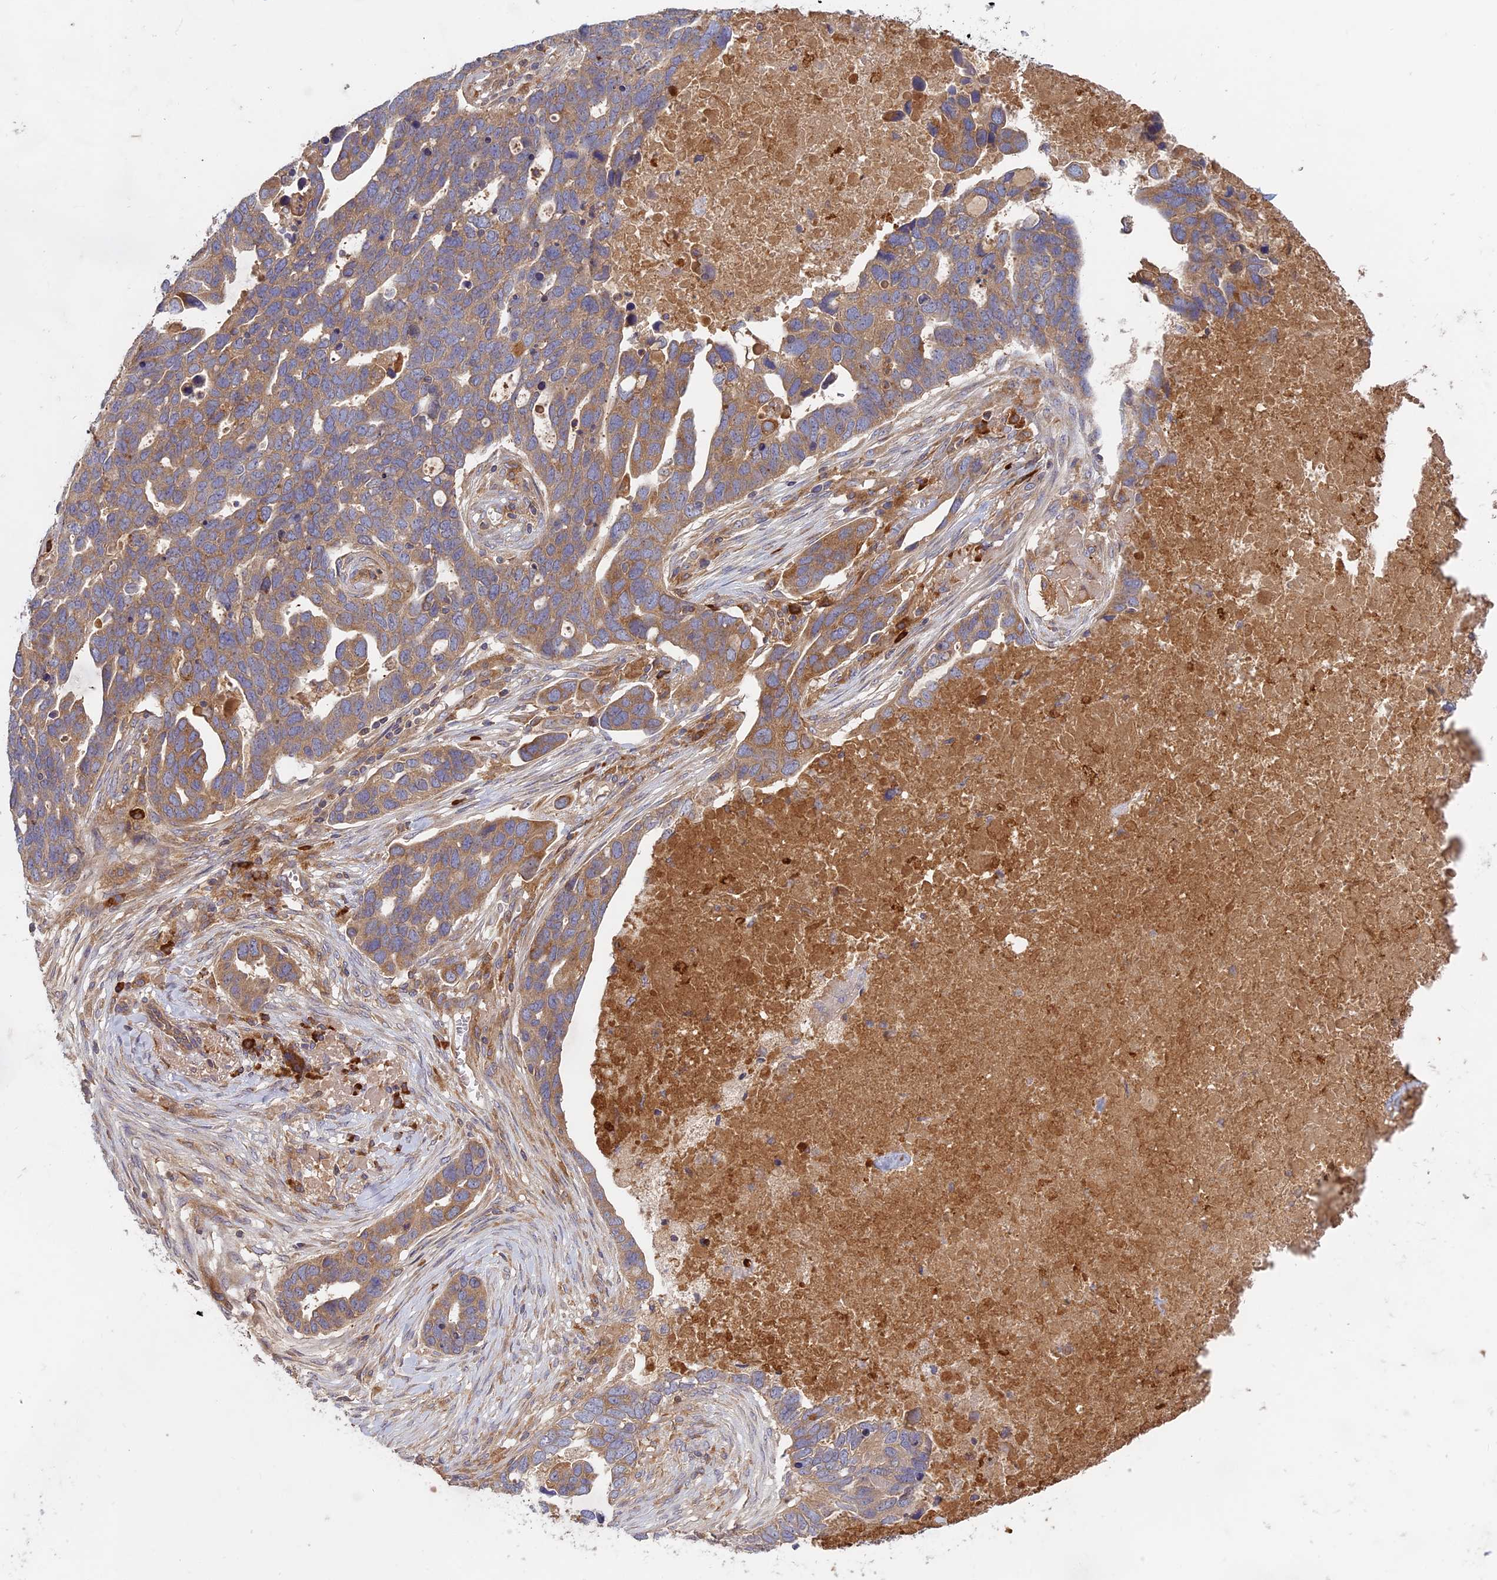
{"staining": {"intensity": "moderate", "quantity": ">75%", "location": "cytoplasmic/membranous"}, "tissue": "ovarian cancer", "cell_type": "Tumor cells", "image_type": "cancer", "snomed": [{"axis": "morphology", "description": "Cystadenocarcinoma, serous, NOS"}, {"axis": "topography", "description": "Ovary"}], "caption": "This micrograph demonstrates IHC staining of human ovarian cancer, with medium moderate cytoplasmic/membranous positivity in approximately >75% of tumor cells.", "gene": "TMEM208", "patient": {"sex": "female", "age": 54}}